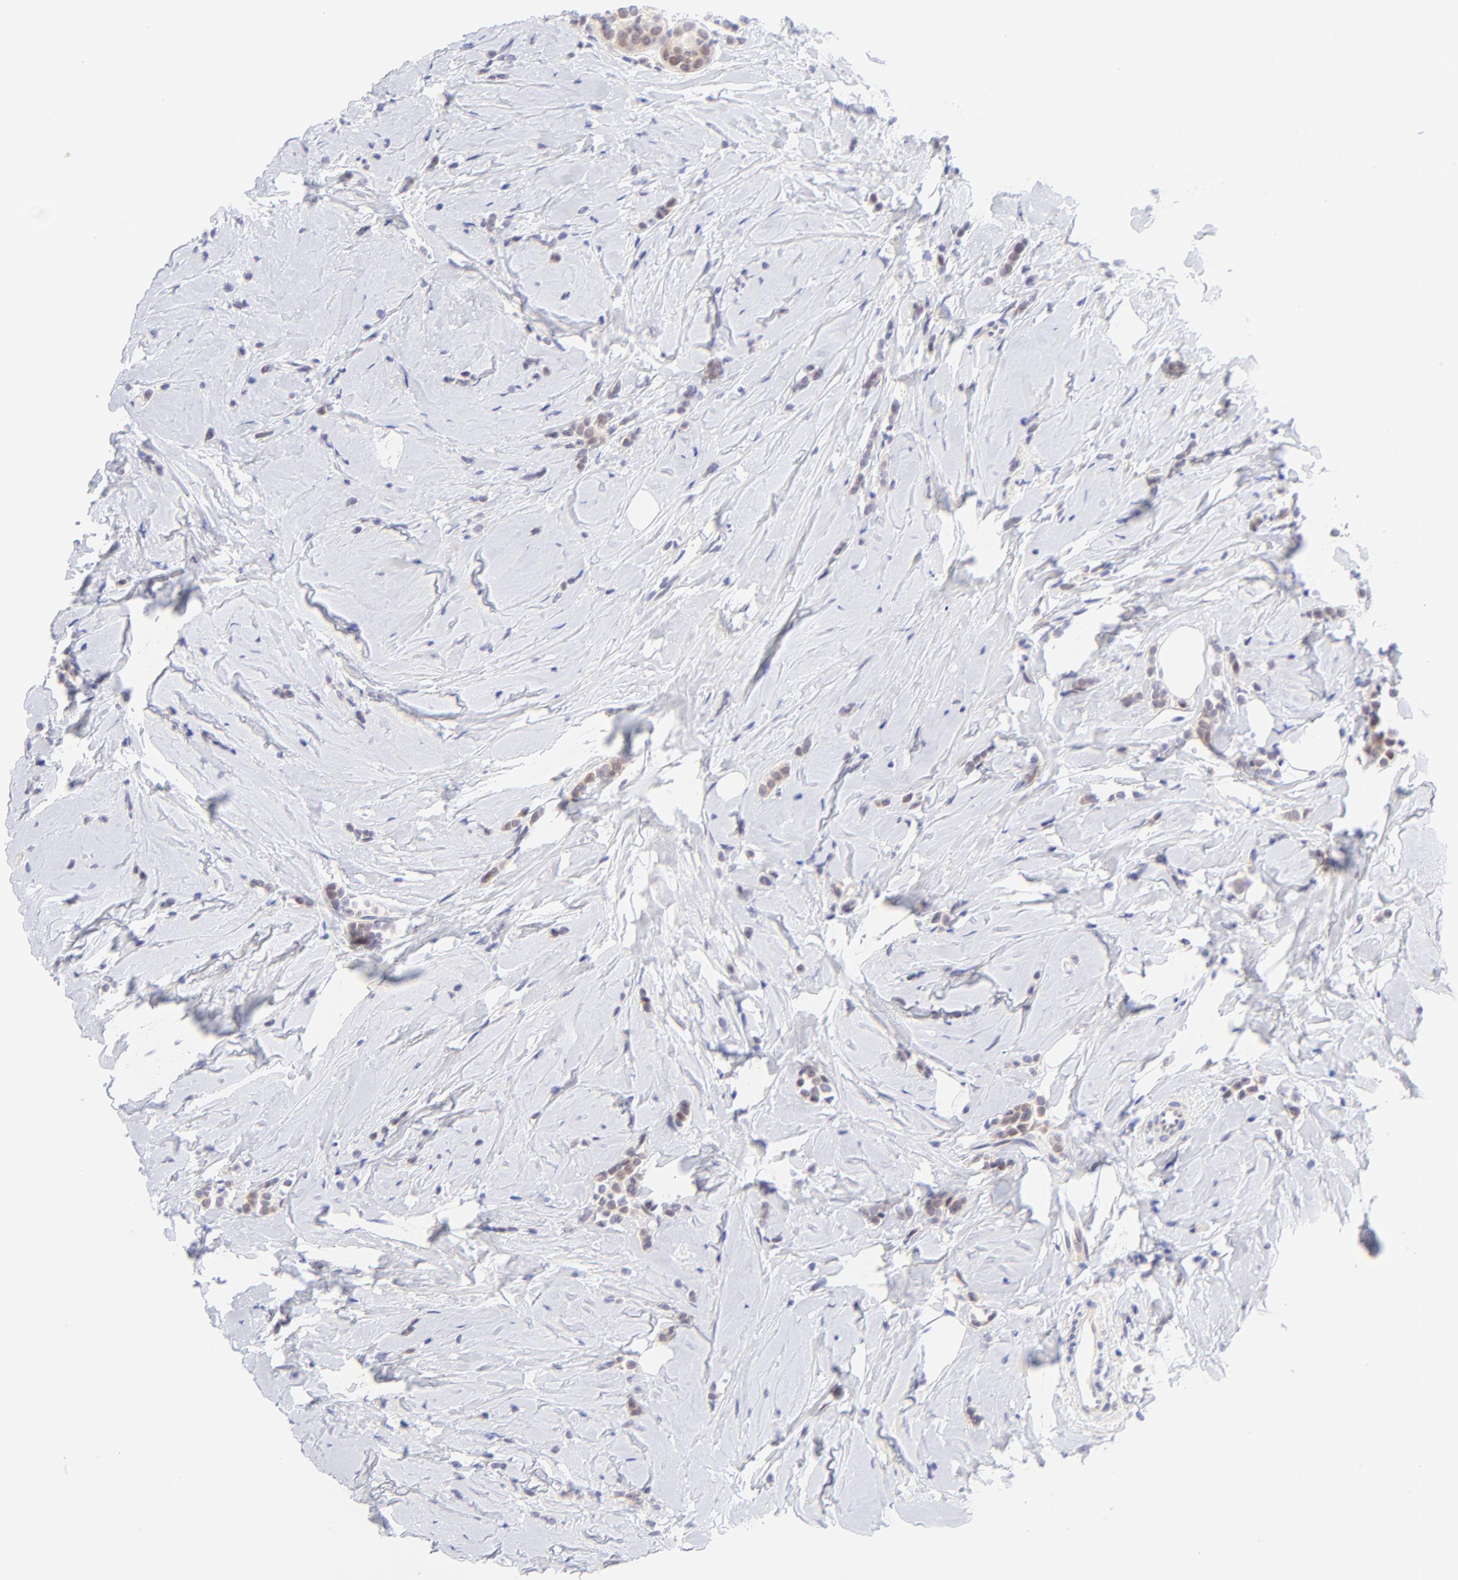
{"staining": {"intensity": "weak", "quantity": ">75%", "location": "cytoplasmic/membranous"}, "tissue": "breast cancer", "cell_type": "Tumor cells", "image_type": "cancer", "snomed": [{"axis": "morphology", "description": "Lobular carcinoma"}, {"axis": "topography", "description": "Breast"}], "caption": "The immunohistochemical stain highlights weak cytoplasmic/membranous staining in tumor cells of breast cancer (lobular carcinoma) tissue. (Brightfield microscopy of DAB IHC at high magnification).", "gene": "PBDC1", "patient": {"sex": "female", "age": 64}}